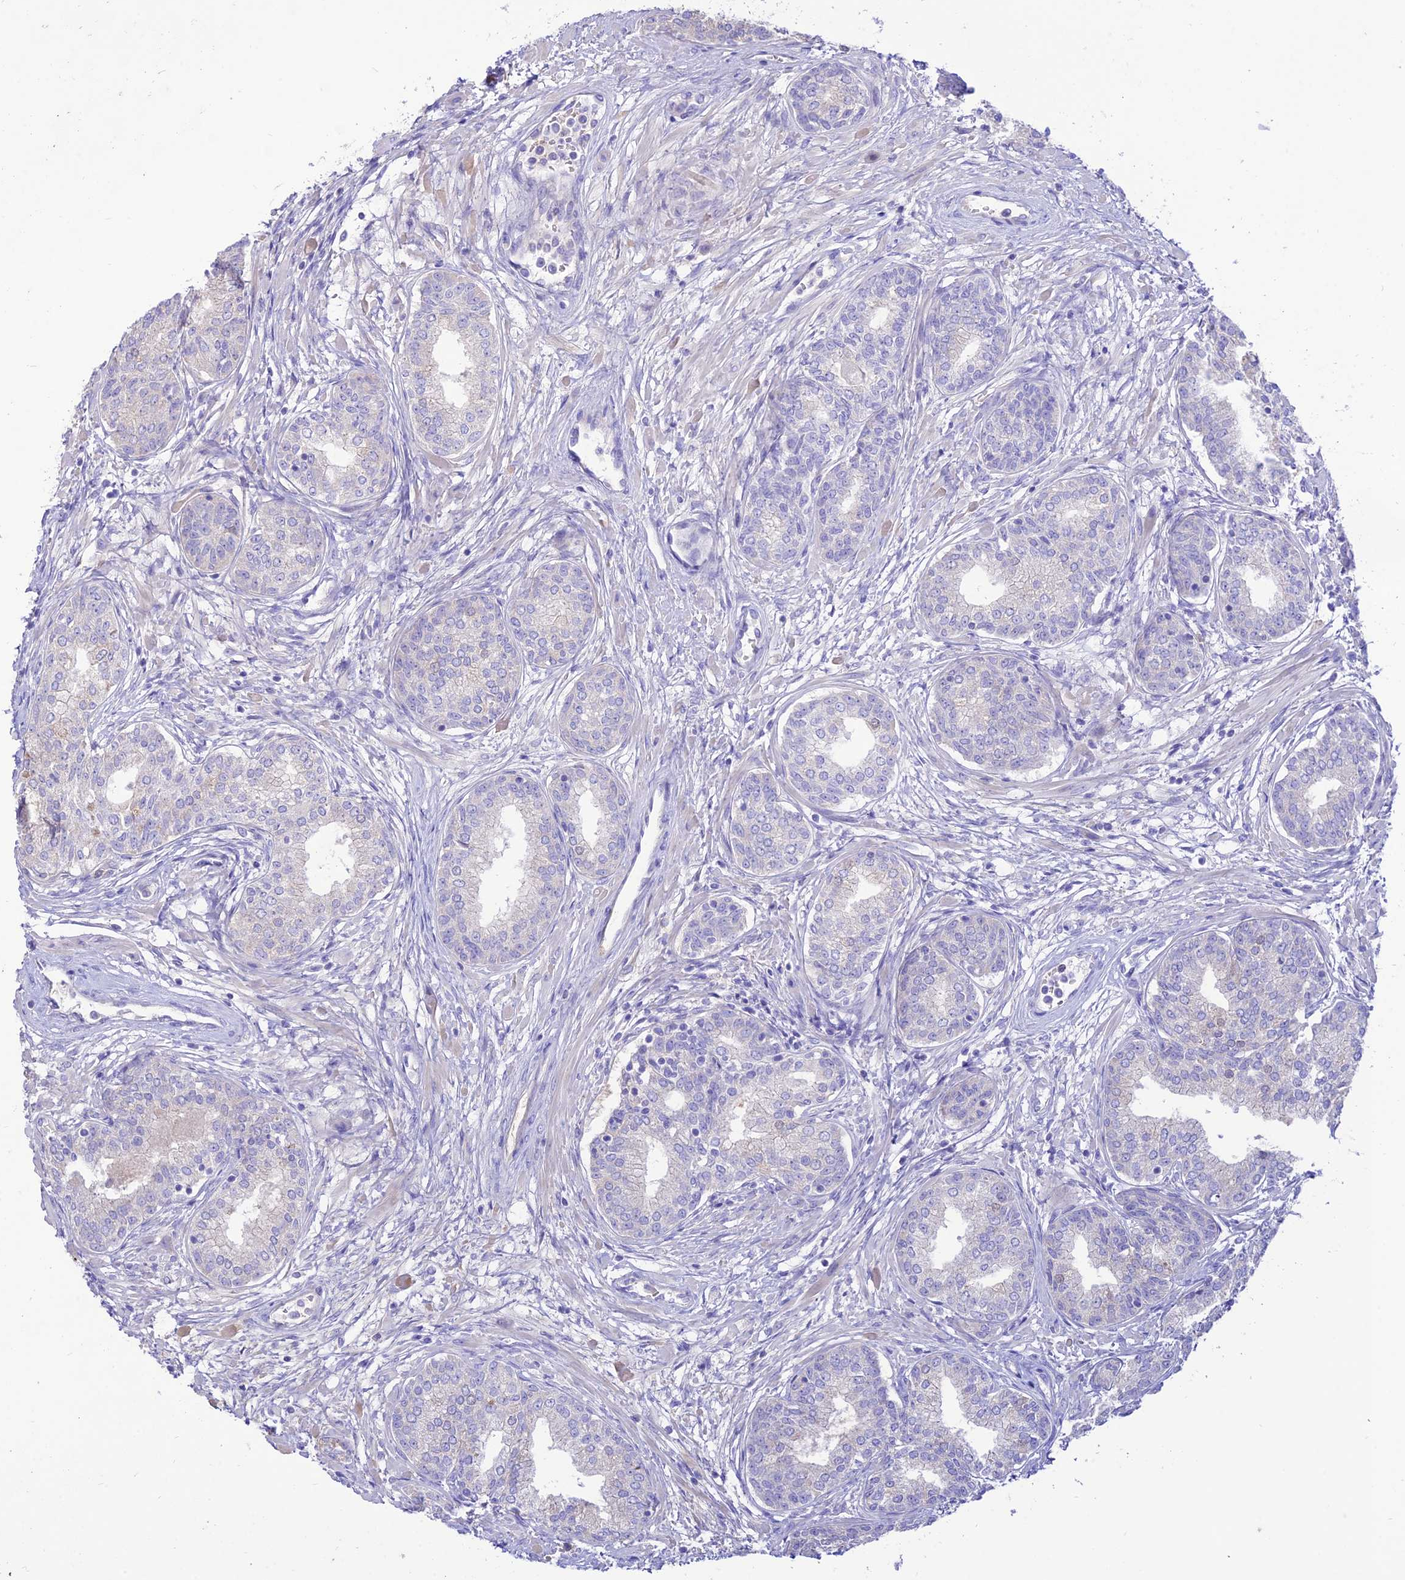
{"staining": {"intensity": "negative", "quantity": "none", "location": "none"}, "tissue": "prostate cancer", "cell_type": "Tumor cells", "image_type": "cancer", "snomed": [{"axis": "morphology", "description": "Adenocarcinoma, High grade"}, {"axis": "topography", "description": "Prostate"}], "caption": "Photomicrograph shows no protein expression in tumor cells of prostate cancer (adenocarcinoma (high-grade)) tissue. The staining is performed using DAB brown chromogen with nuclei counter-stained in using hematoxylin.", "gene": "NLRP9", "patient": {"sex": "male", "age": 67}}